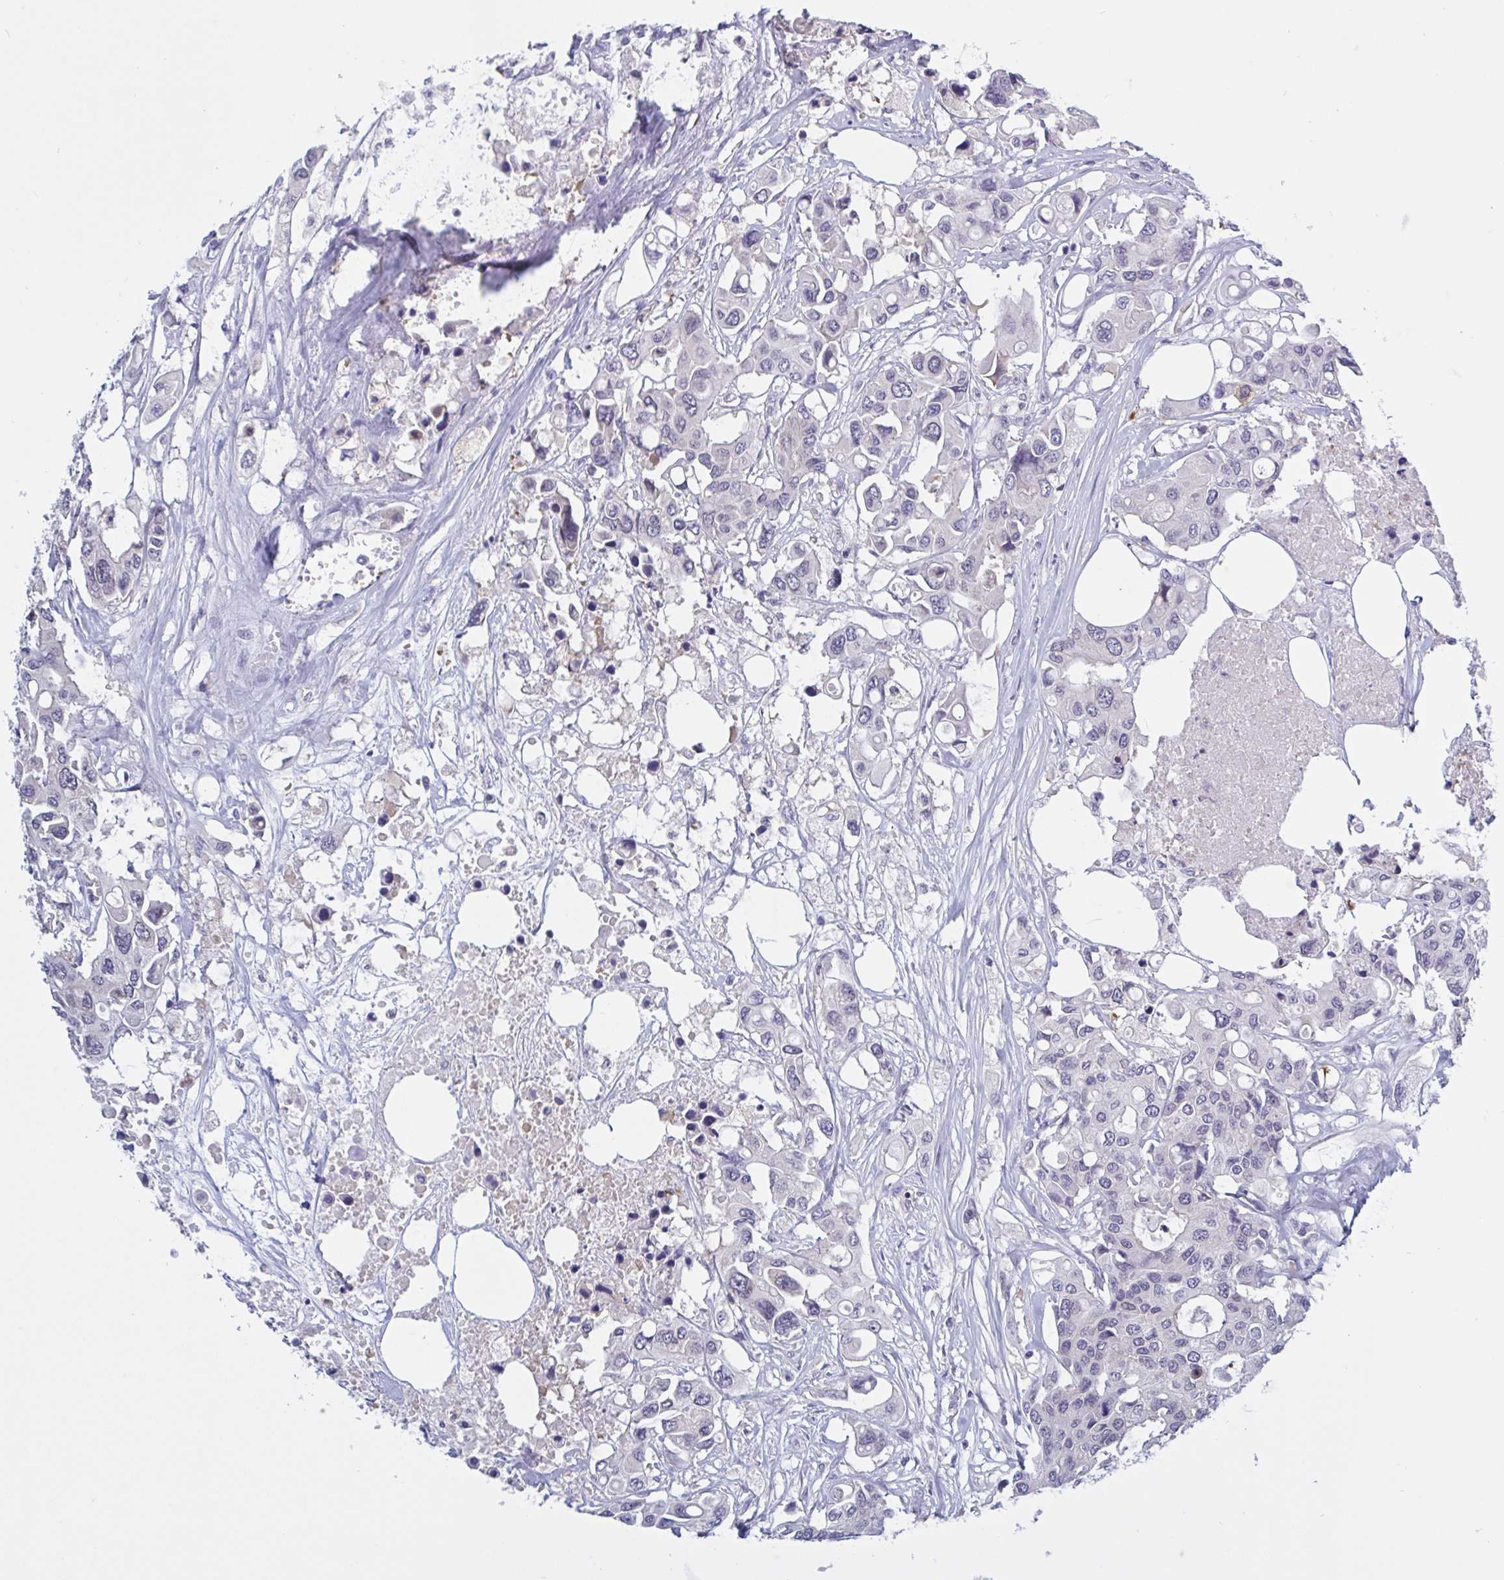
{"staining": {"intensity": "negative", "quantity": "none", "location": "none"}, "tissue": "colorectal cancer", "cell_type": "Tumor cells", "image_type": "cancer", "snomed": [{"axis": "morphology", "description": "Adenocarcinoma, NOS"}, {"axis": "topography", "description": "Colon"}], "caption": "Photomicrograph shows no protein staining in tumor cells of colorectal cancer tissue.", "gene": "SERPINB13", "patient": {"sex": "male", "age": 77}}